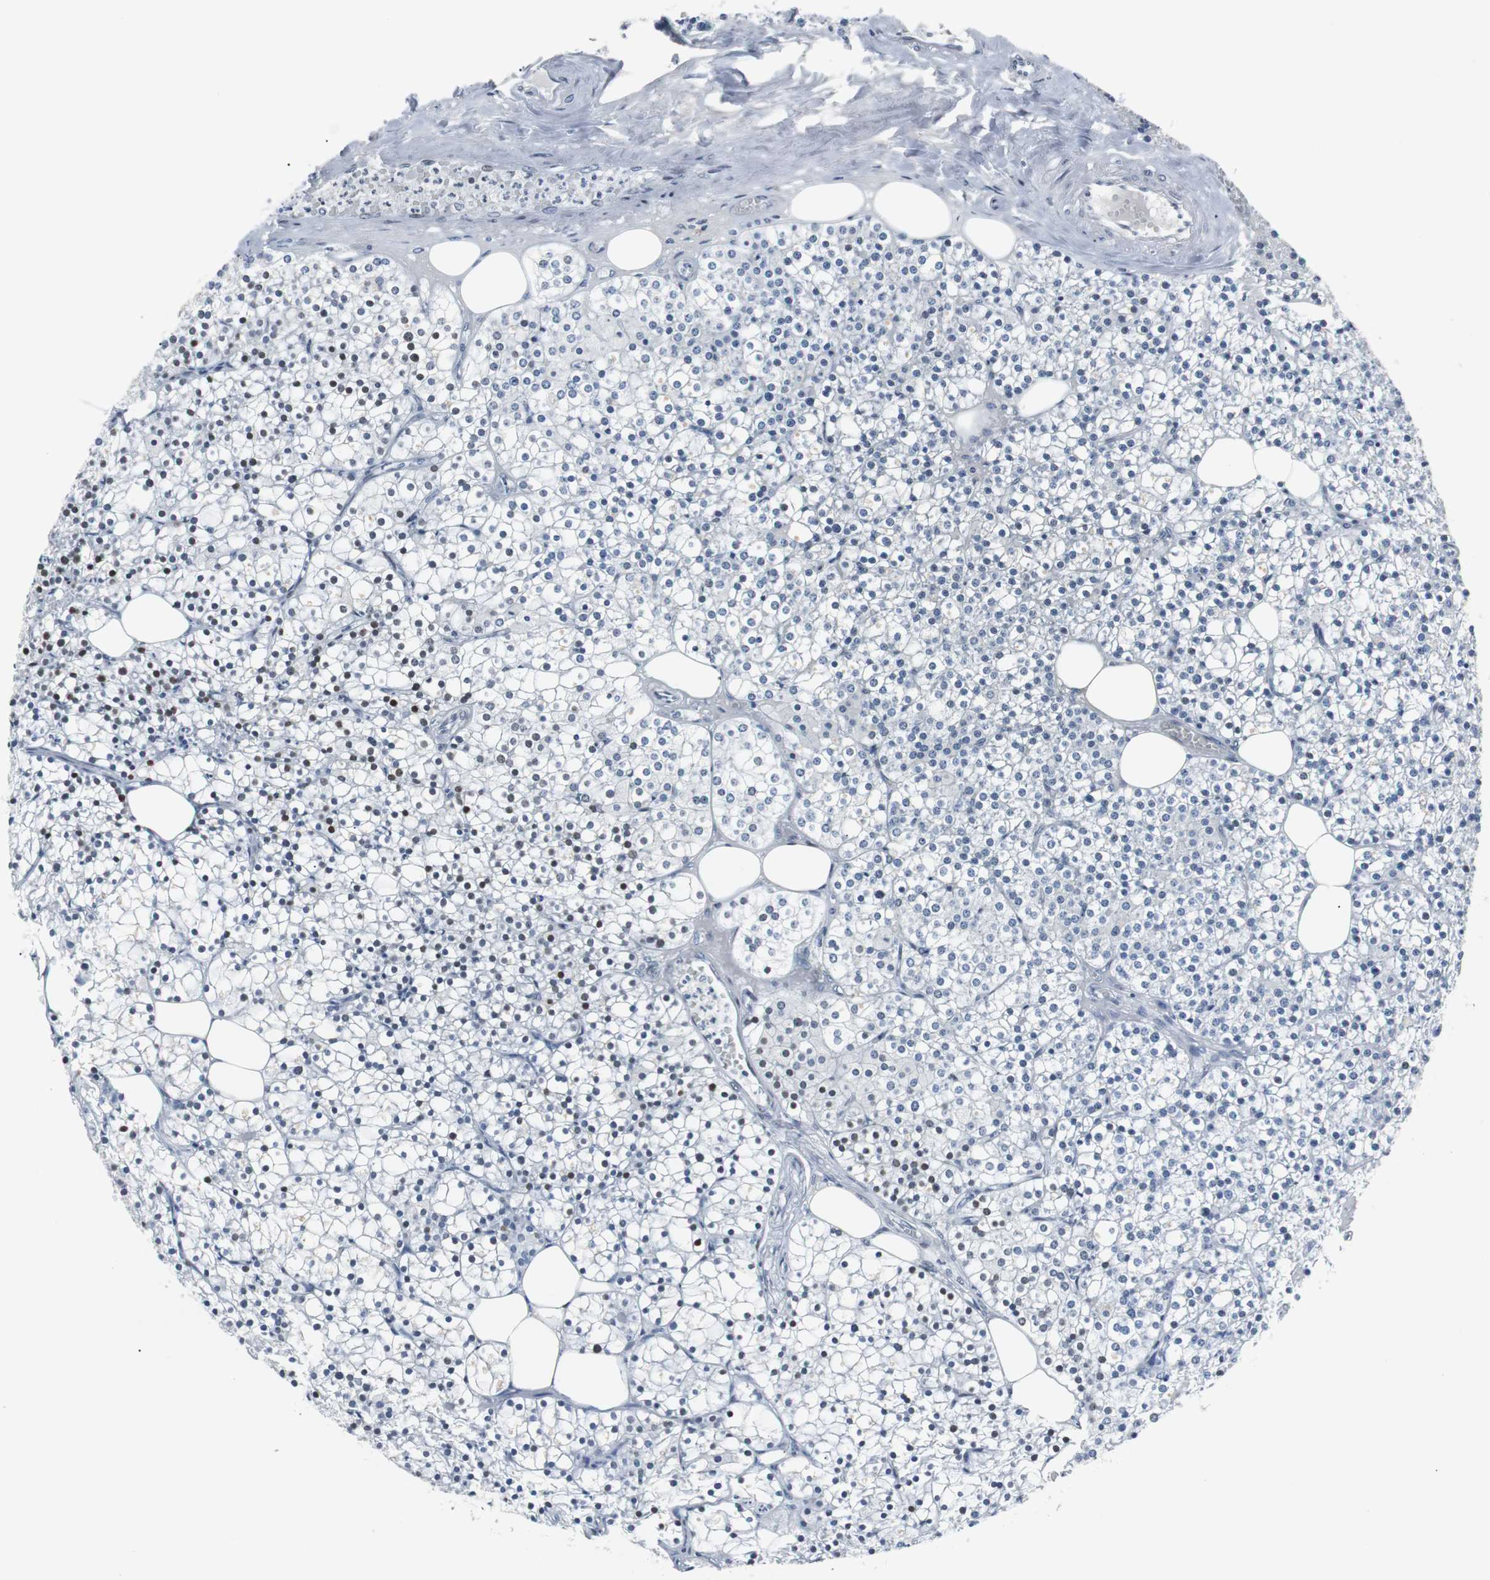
{"staining": {"intensity": "weak", "quantity": "<25%", "location": "nuclear"}, "tissue": "parathyroid gland", "cell_type": "Glandular cells", "image_type": "normal", "snomed": [{"axis": "morphology", "description": "Normal tissue, NOS"}, {"axis": "topography", "description": "Parathyroid gland"}], "caption": "Glandular cells are negative for brown protein staining in unremarkable parathyroid gland. Nuclei are stained in blue.", "gene": "JUN", "patient": {"sex": "female", "age": 63}}